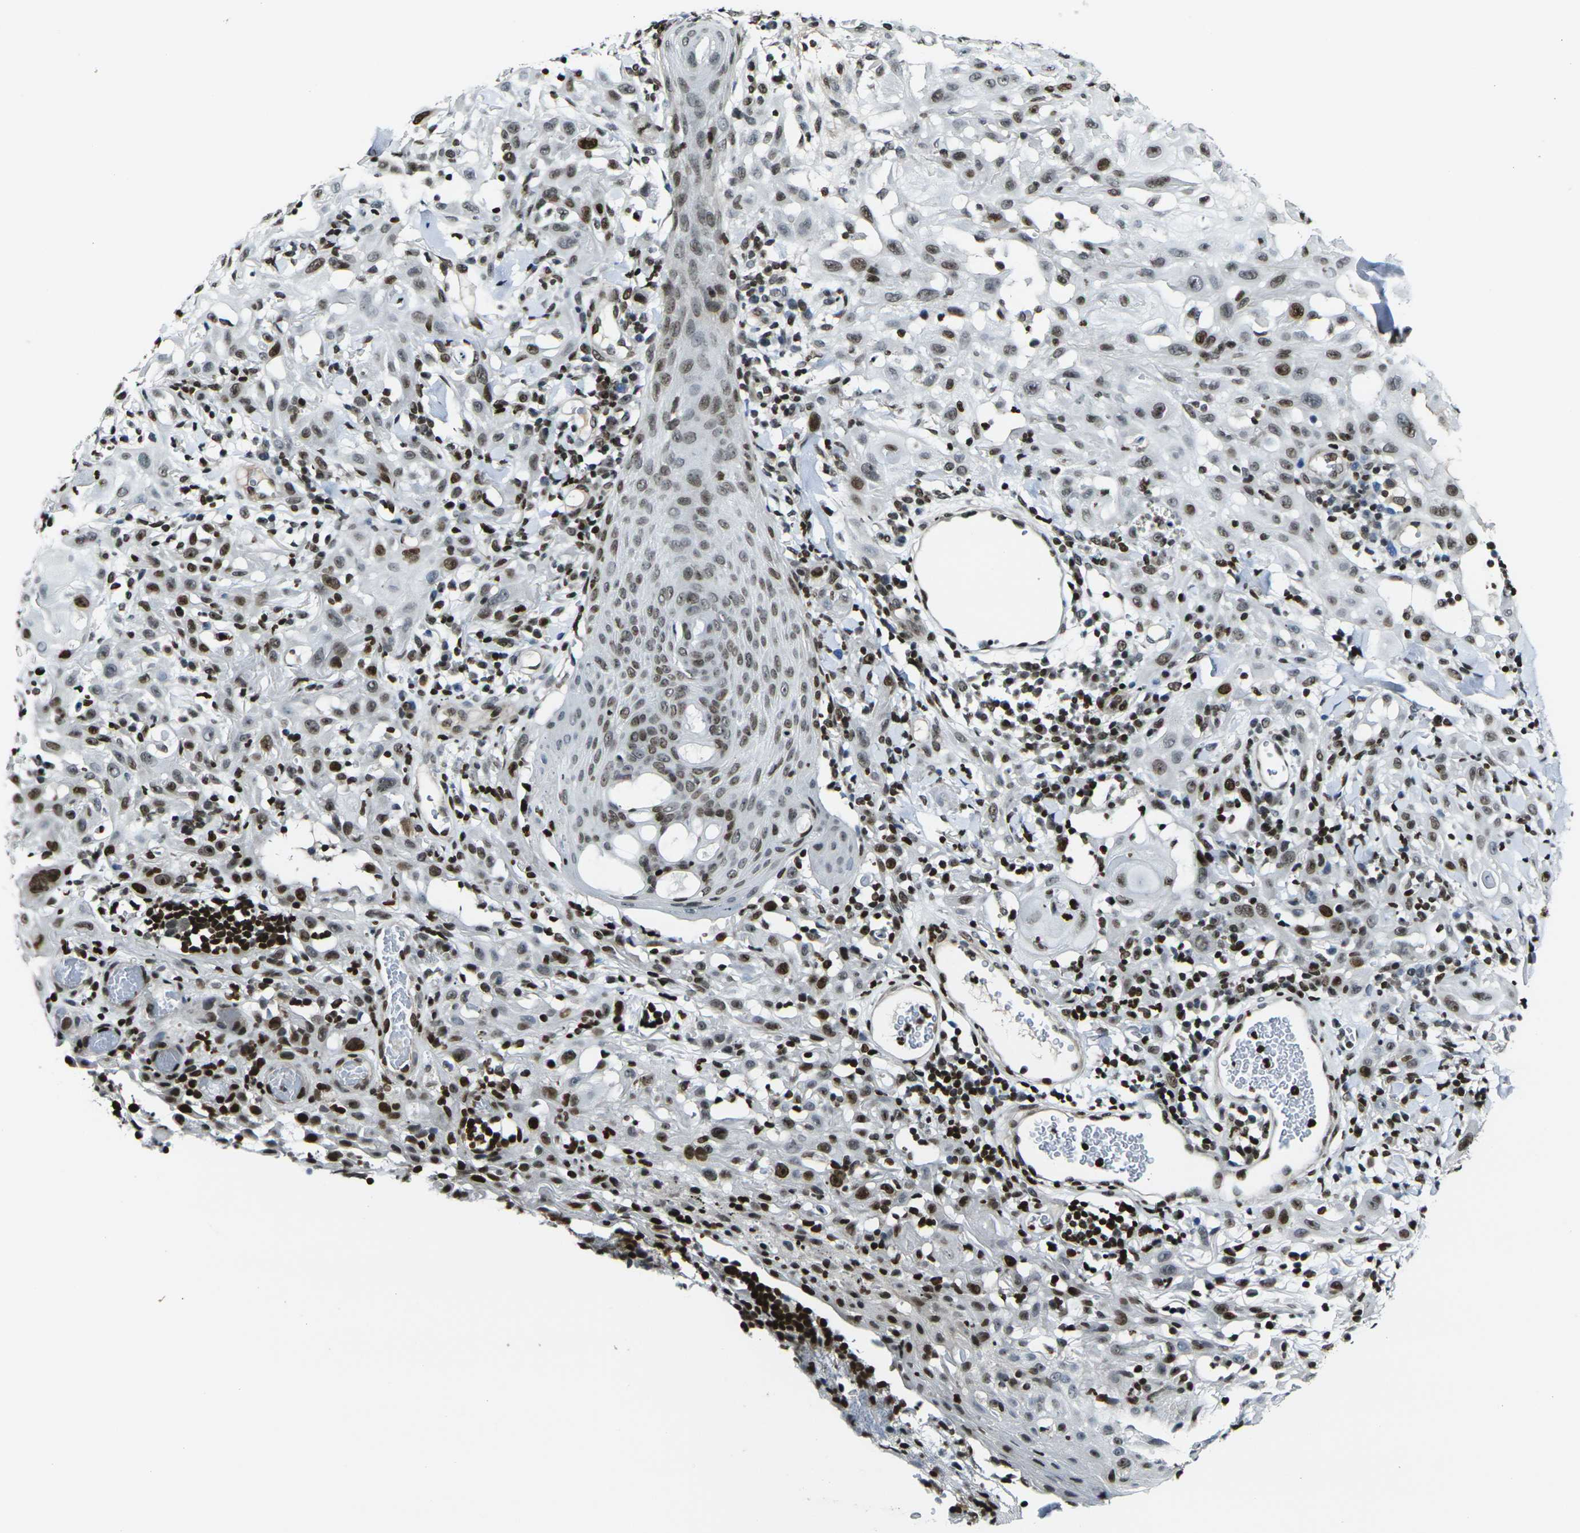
{"staining": {"intensity": "moderate", "quantity": "25%-75%", "location": "nuclear"}, "tissue": "skin cancer", "cell_type": "Tumor cells", "image_type": "cancer", "snomed": [{"axis": "morphology", "description": "Squamous cell carcinoma, NOS"}, {"axis": "topography", "description": "Skin"}], "caption": "Tumor cells reveal medium levels of moderate nuclear expression in approximately 25%-75% of cells in skin squamous cell carcinoma.", "gene": "H1-10", "patient": {"sex": "male", "age": 24}}